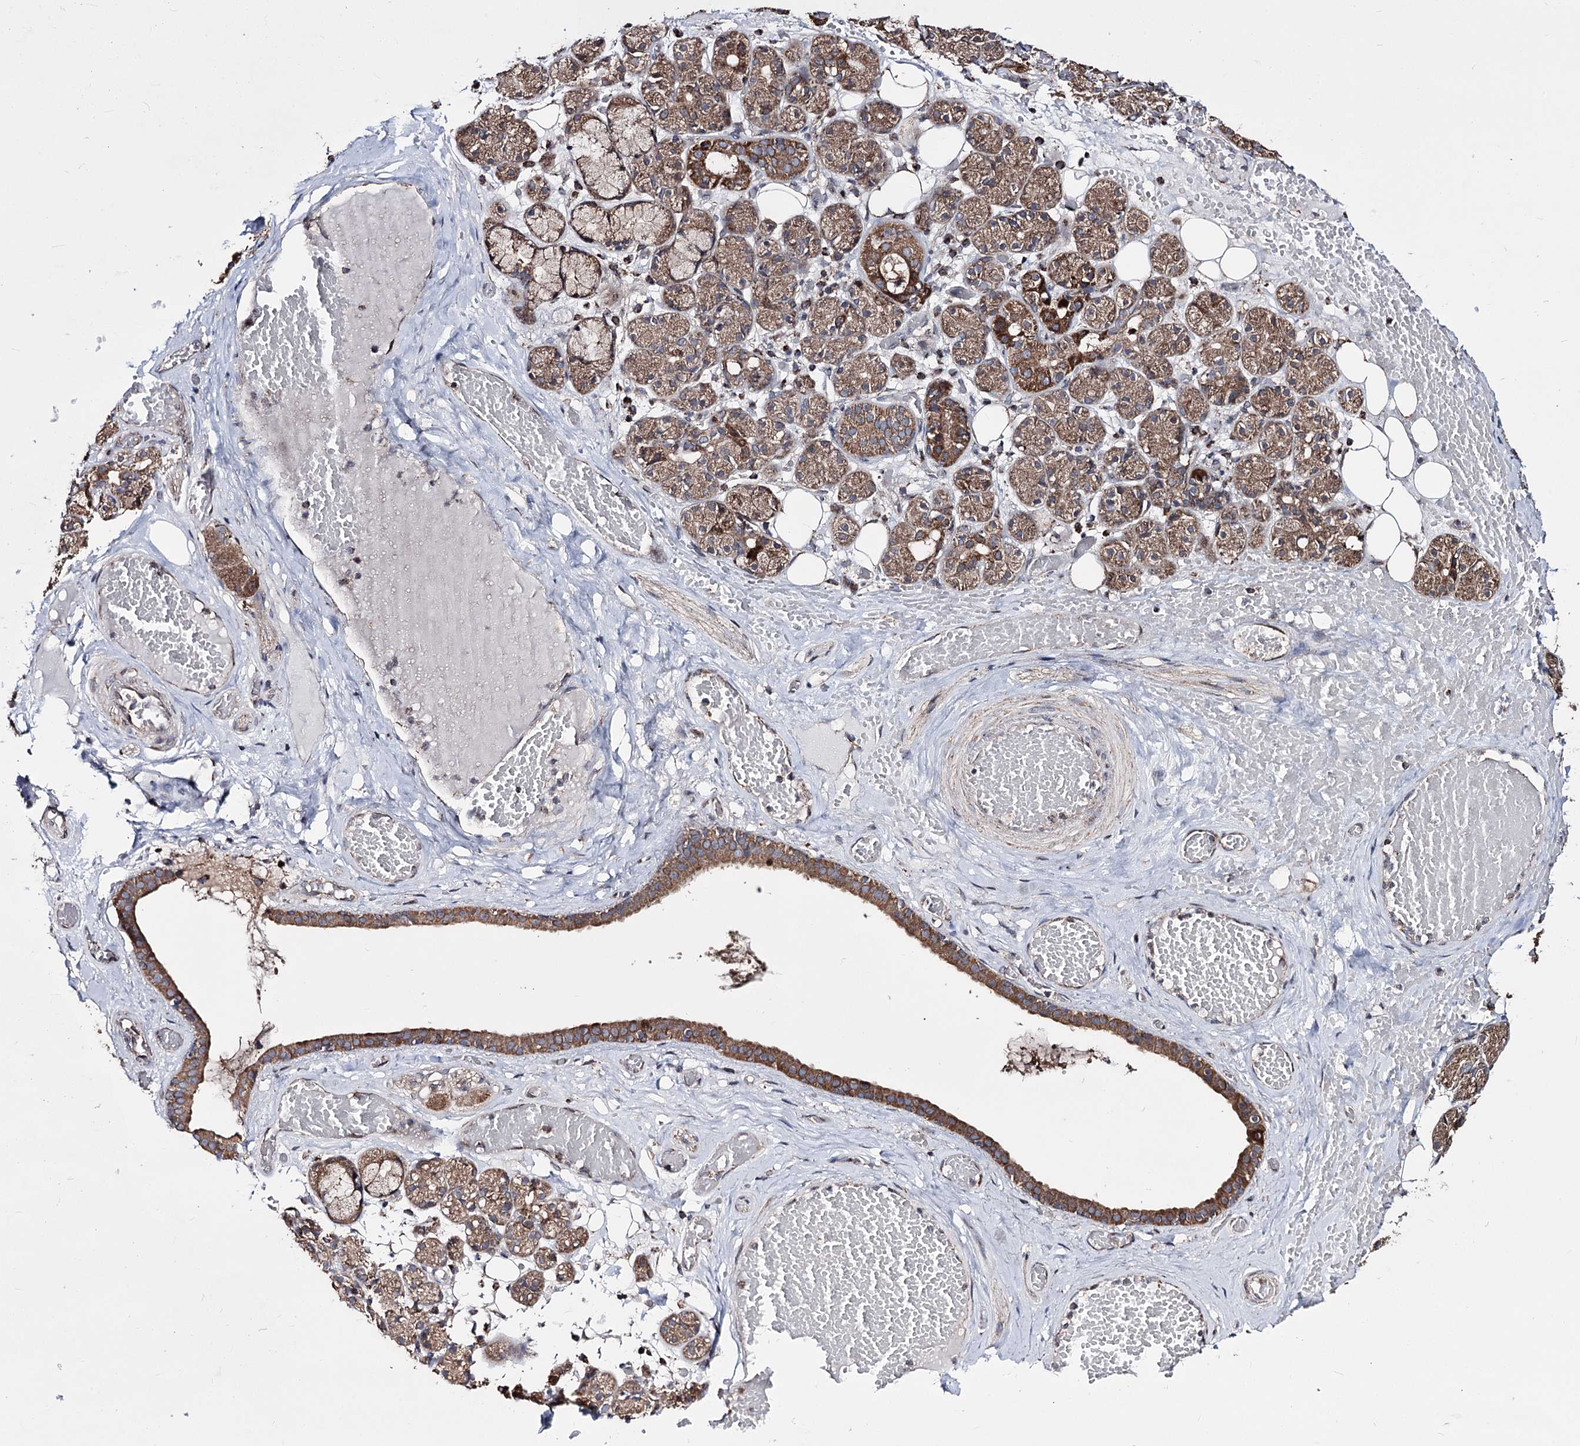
{"staining": {"intensity": "moderate", "quantity": ">75%", "location": "cytoplasmic/membranous"}, "tissue": "salivary gland", "cell_type": "Glandular cells", "image_type": "normal", "snomed": [{"axis": "morphology", "description": "Normal tissue, NOS"}, {"axis": "topography", "description": "Salivary gland"}], "caption": "High-magnification brightfield microscopy of normal salivary gland stained with DAB (brown) and counterstained with hematoxylin (blue). glandular cells exhibit moderate cytoplasmic/membranous positivity is identified in approximately>75% of cells. (Stains: DAB (3,3'-diaminobenzidine) in brown, nuclei in blue, Microscopy: brightfield microscopy at high magnification).", "gene": "CREB3L4", "patient": {"sex": "male", "age": 63}}